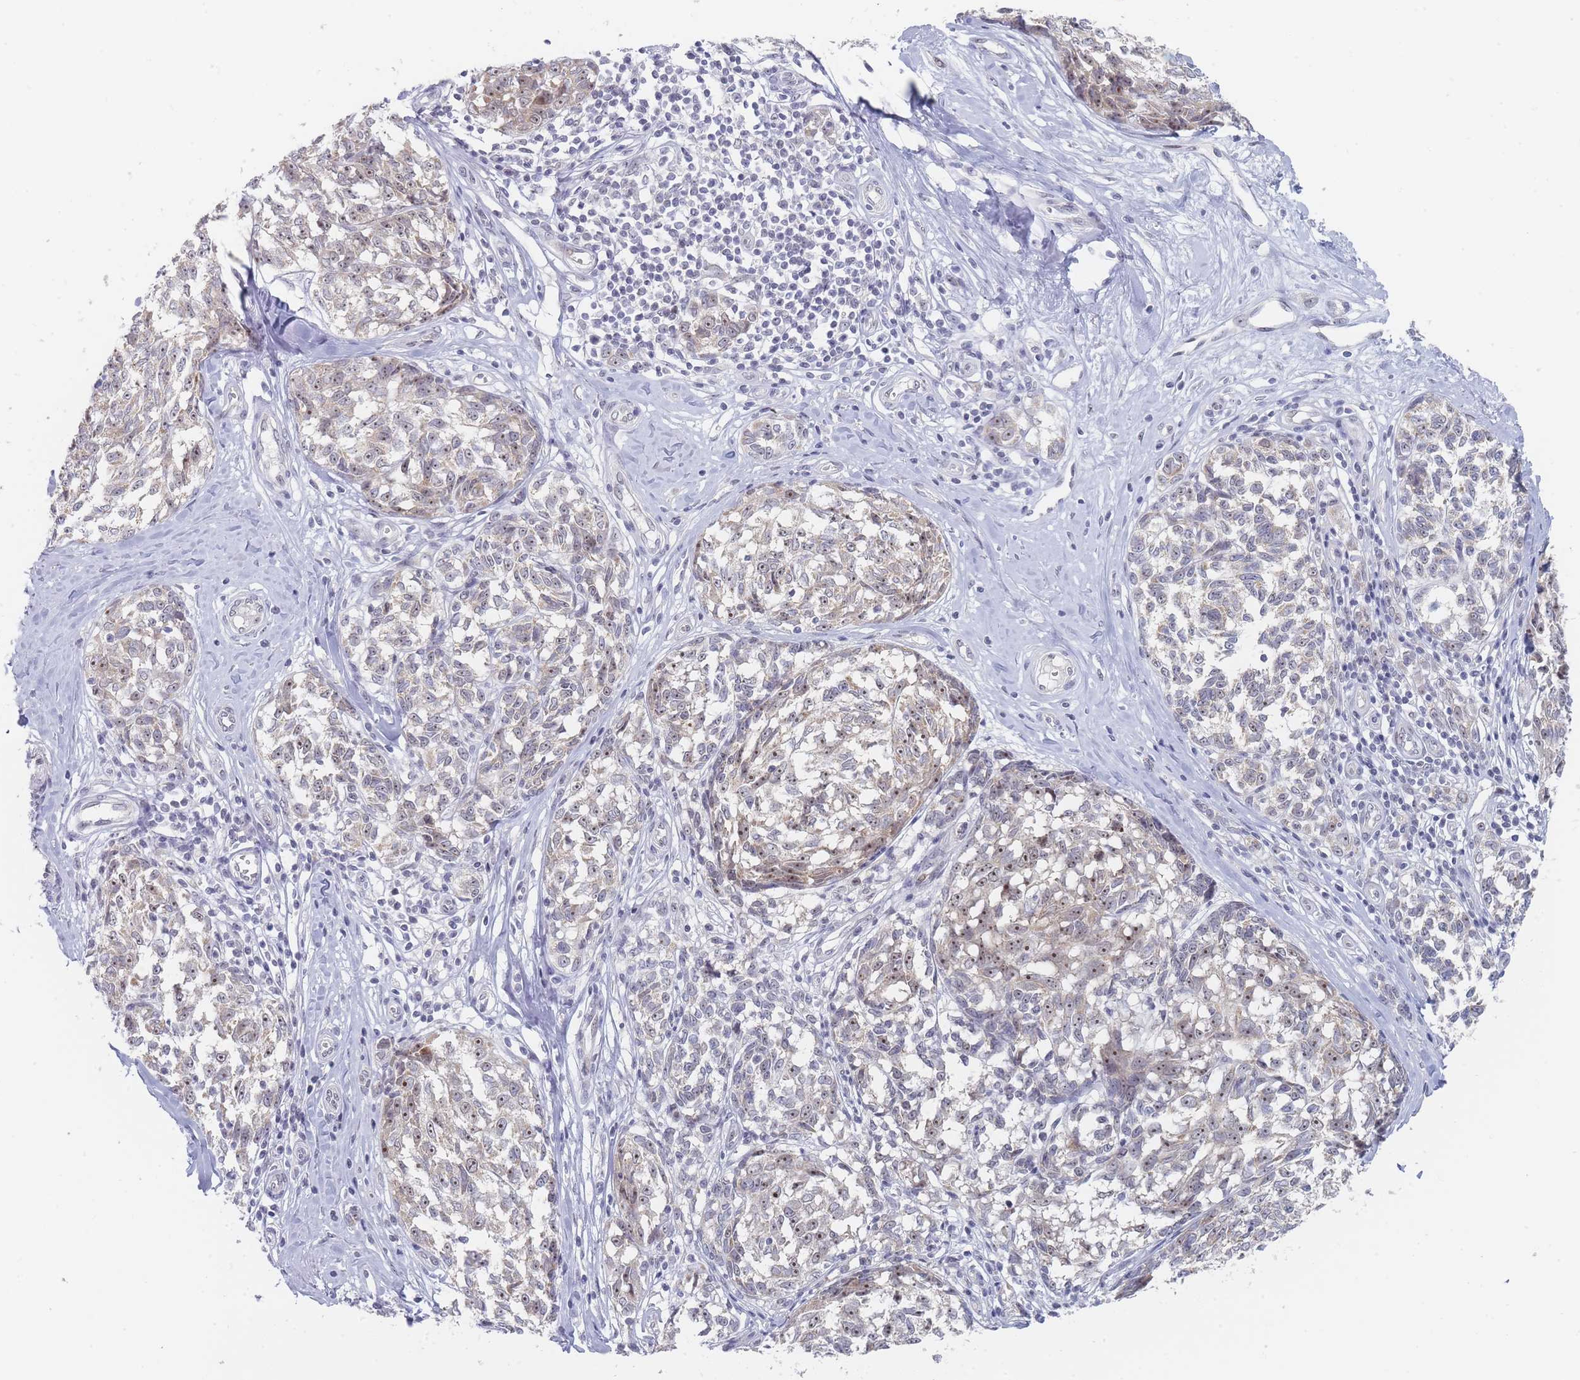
{"staining": {"intensity": "moderate", "quantity": "25%-75%", "location": "nuclear"}, "tissue": "melanoma", "cell_type": "Tumor cells", "image_type": "cancer", "snomed": [{"axis": "morphology", "description": "Normal tissue, NOS"}, {"axis": "morphology", "description": "Malignant melanoma, NOS"}, {"axis": "topography", "description": "Skin"}], "caption": "Malignant melanoma stained with DAB immunohistochemistry (IHC) exhibits medium levels of moderate nuclear staining in about 25%-75% of tumor cells.", "gene": "RNF8", "patient": {"sex": "female", "age": 64}}